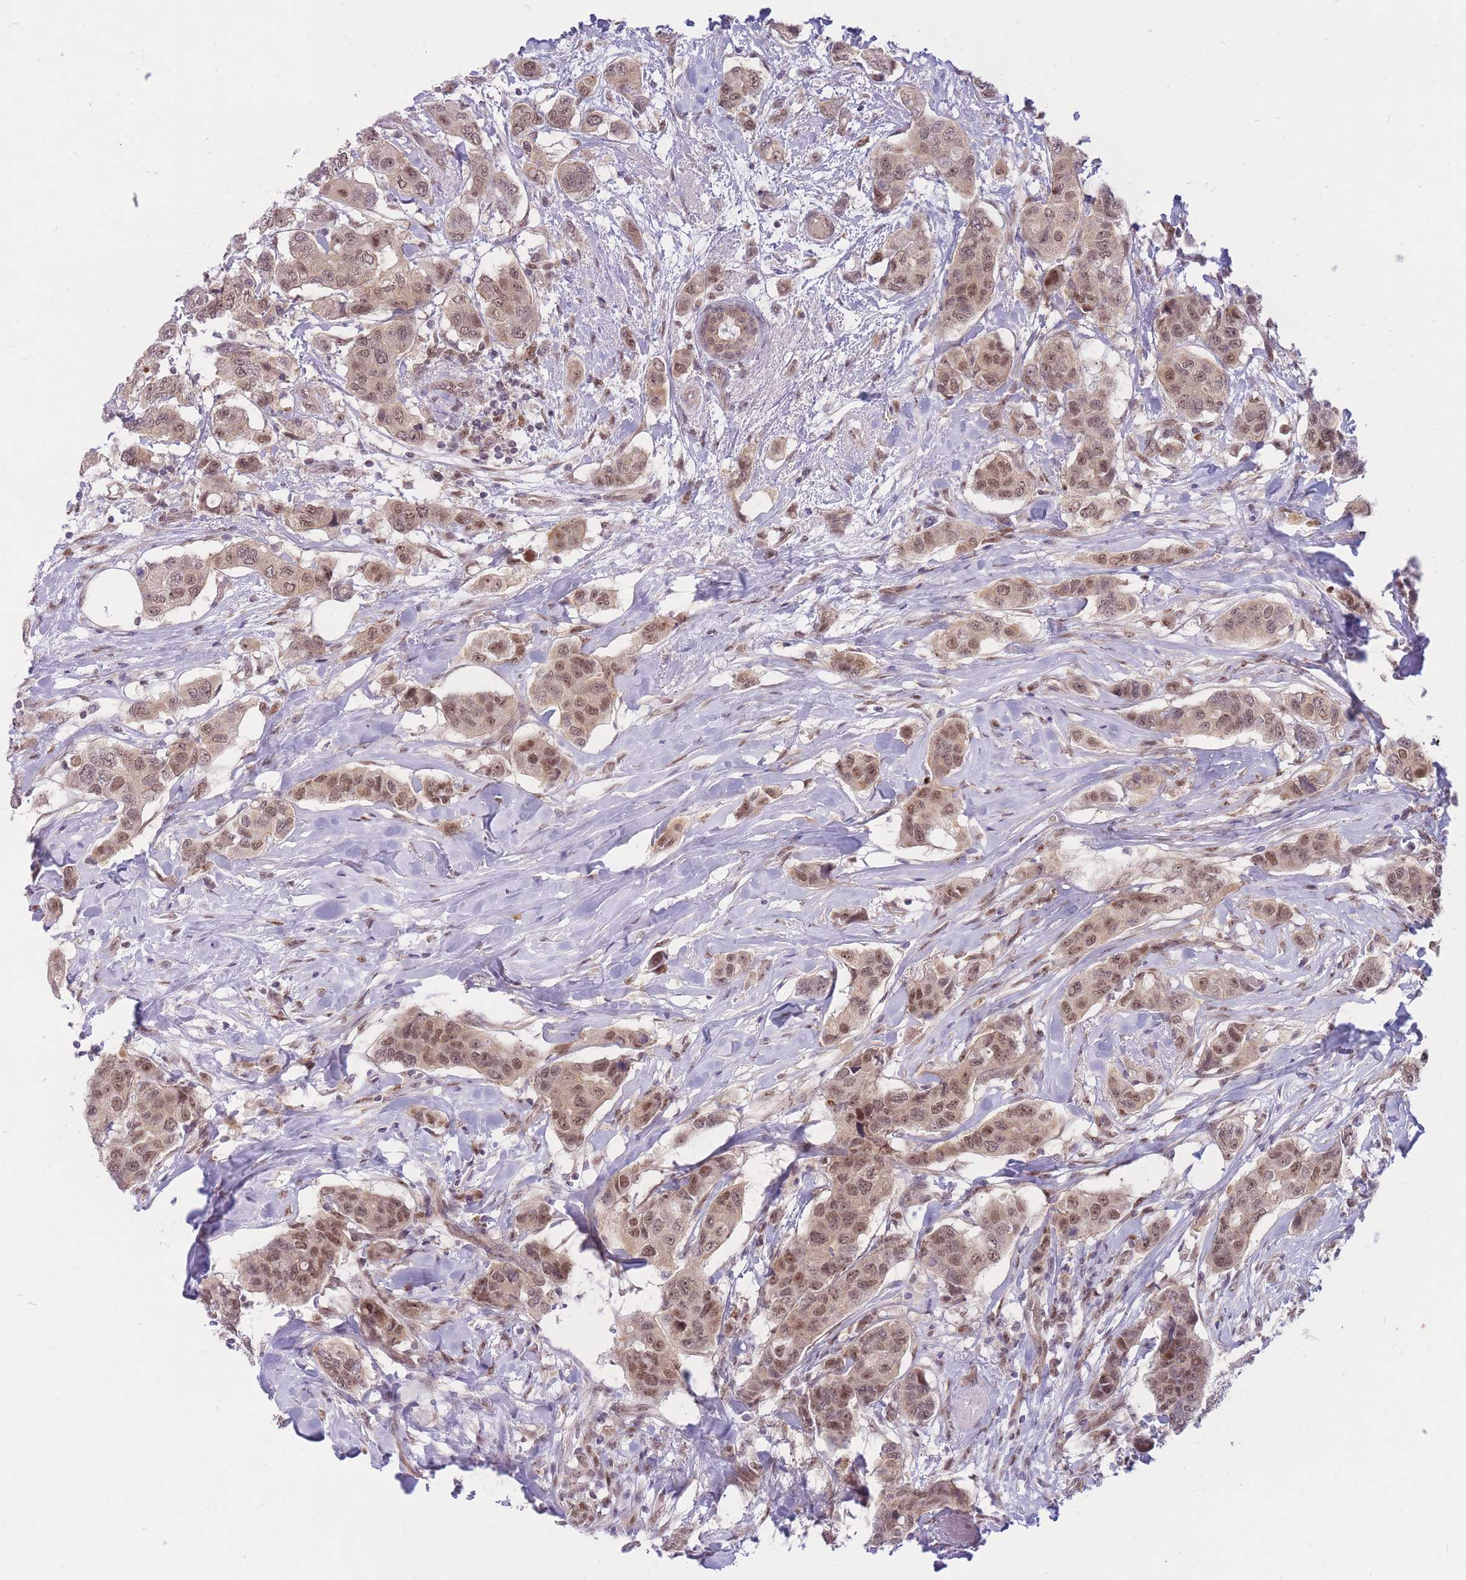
{"staining": {"intensity": "moderate", "quantity": "25%-75%", "location": "nuclear"}, "tissue": "breast cancer", "cell_type": "Tumor cells", "image_type": "cancer", "snomed": [{"axis": "morphology", "description": "Lobular carcinoma"}, {"axis": "topography", "description": "Breast"}], "caption": "Brown immunohistochemical staining in breast cancer (lobular carcinoma) demonstrates moderate nuclear positivity in about 25%-75% of tumor cells.", "gene": "ERCC2", "patient": {"sex": "female", "age": 51}}